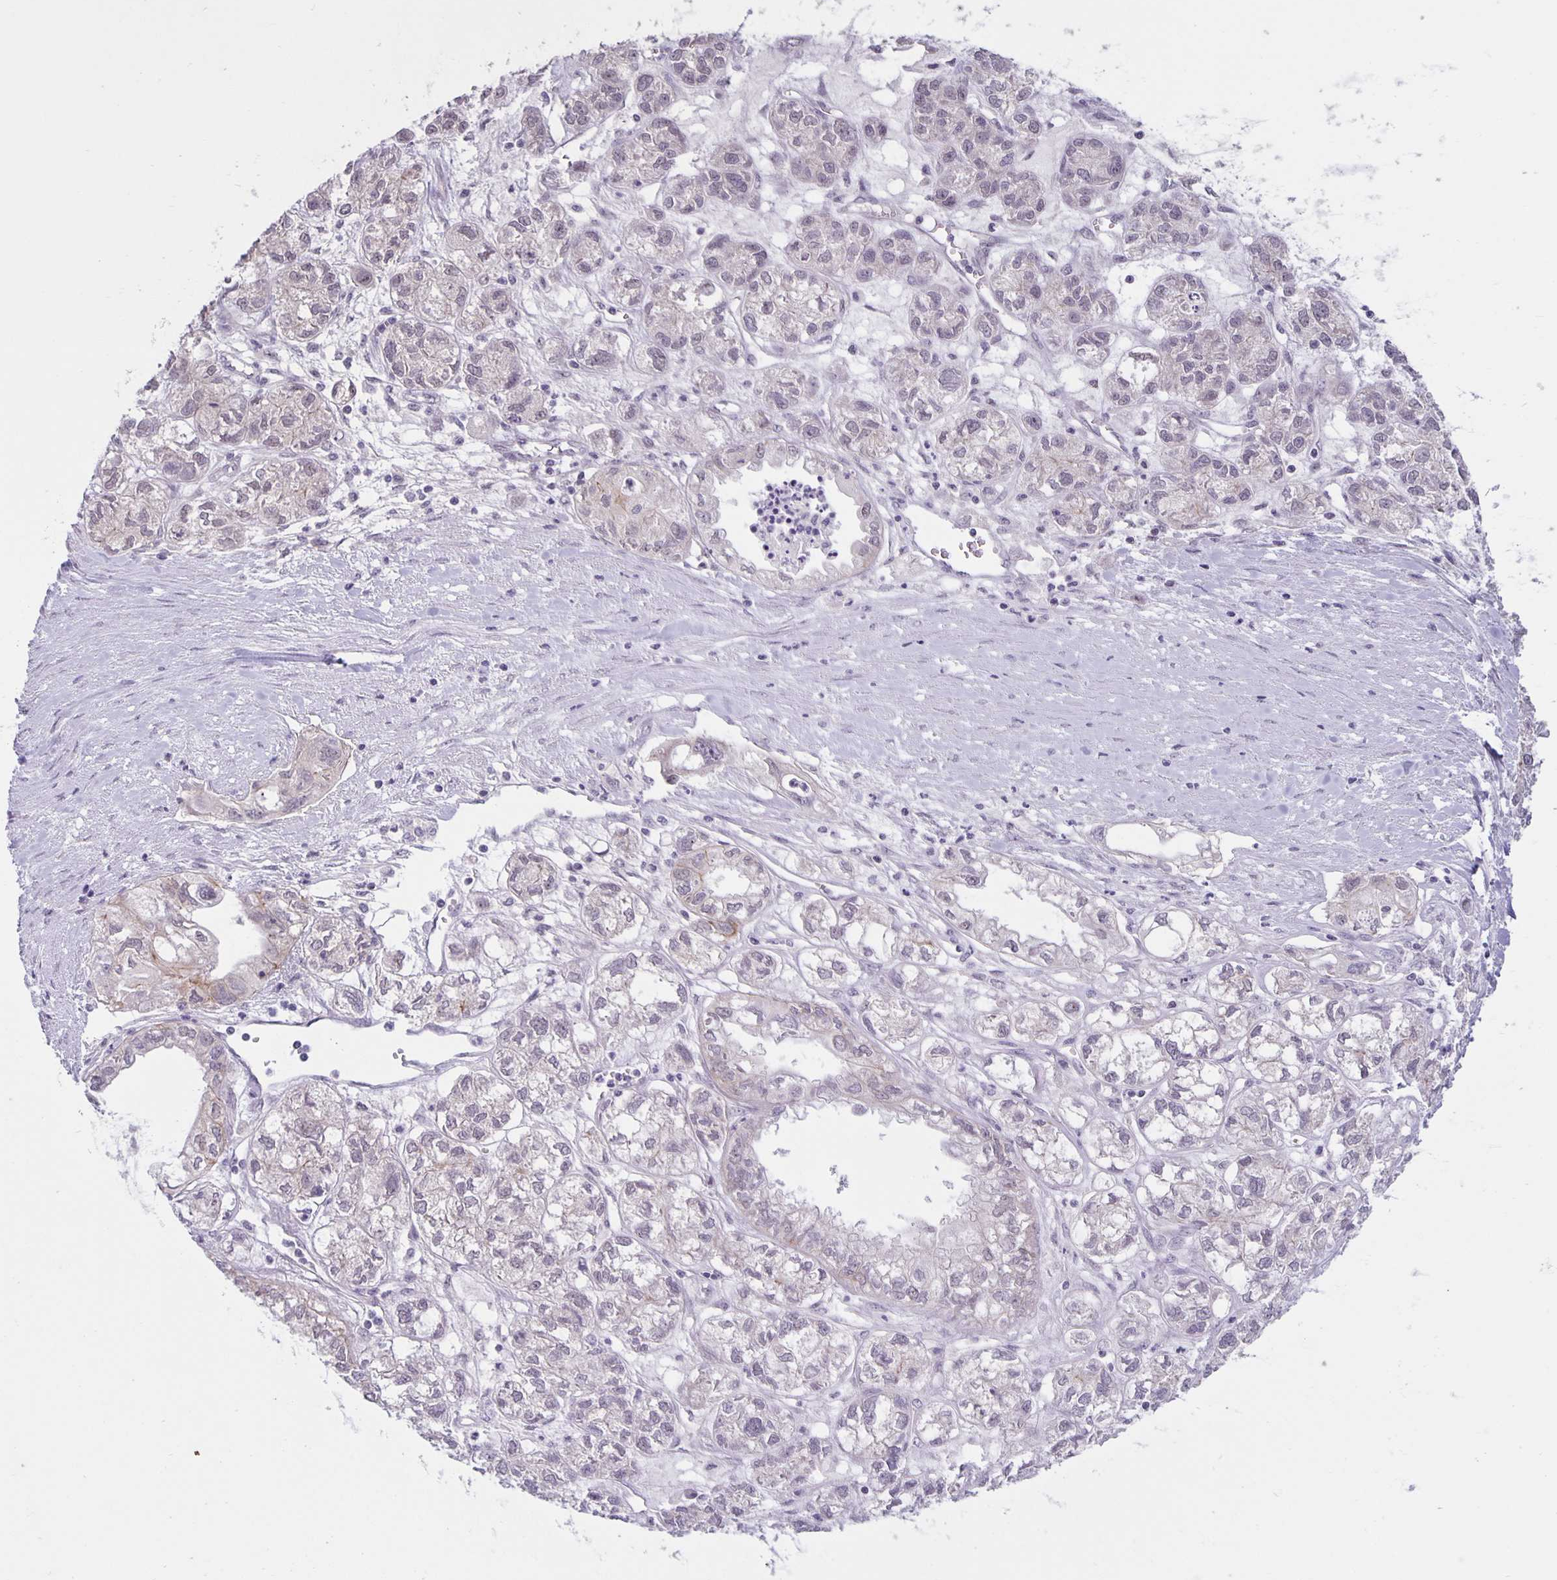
{"staining": {"intensity": "negative", "quantity": "none", "location": "none"}, "tissue": "ovarian cancer", "cell_type": "Tumor cells", "image_type": "cancer", "snomed": [{"axis": "morphology", "description": "Carcinoma, endometroid"}, {"axis": "topography", "description": "Ovary"}], "caption": "High magnification brightfield microscopy of endometroid carcinoma (ovarian) stained with DAB (brown) and counterstained with hematoxylin (blue): tumor cells show no significant expression. (DAB (3,3'-diaminobenzidine) immunohistochemistry with hematoxylin counter stain).", "gene": "ARVCF", "patient": {"sex": "female", "age": 64}}